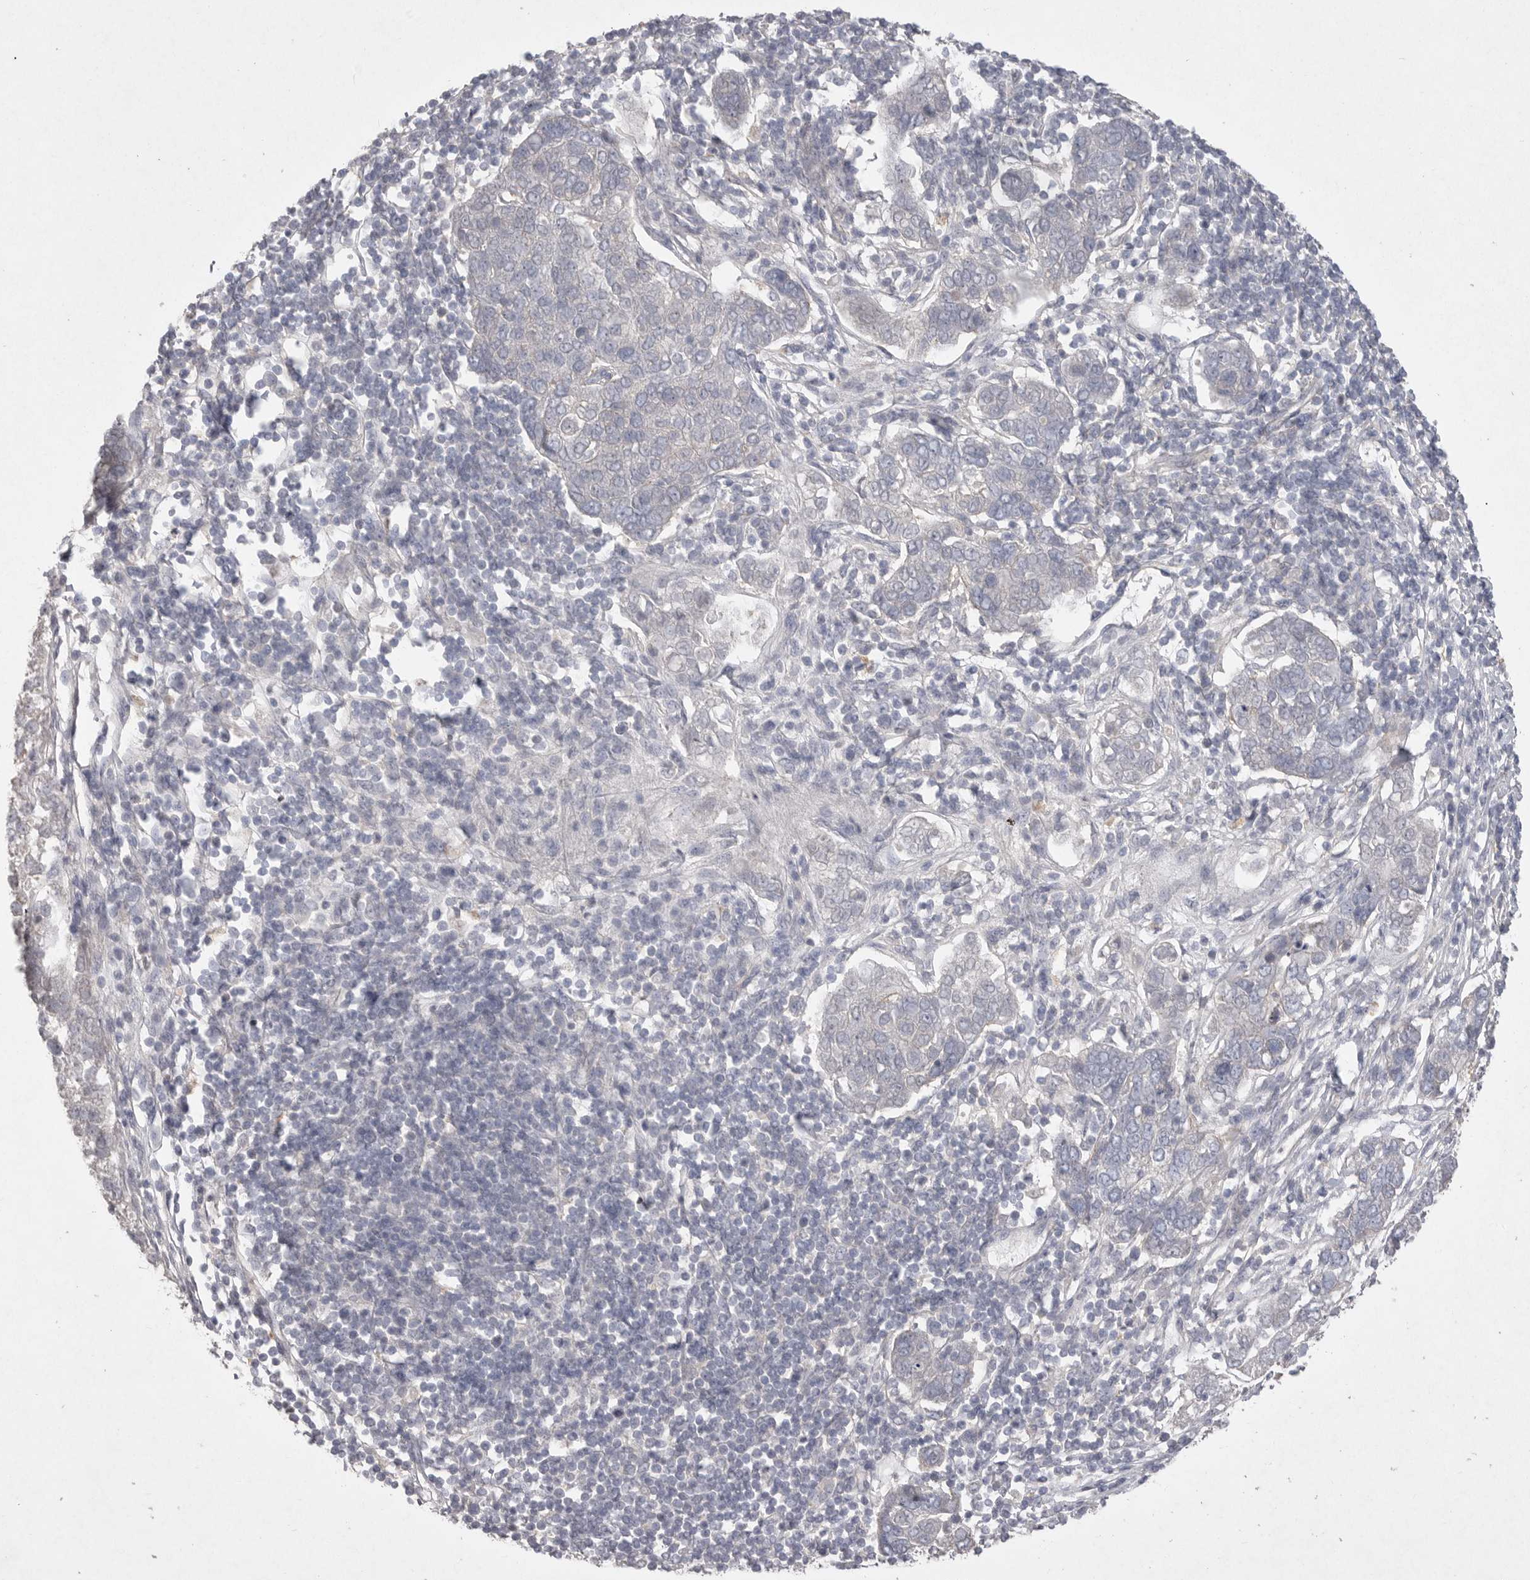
{"staining": {"intensity": "negative", "quantity": "none", "location": "none"}, "tissue": "pancreatic cancer", "cell_type": "Tumor cells", "image_type": "cancer", "snomed": [{"axis": "morphology", "description": "Adenocarcinoma, NOS"}, {"axis": "topography", "description": "Pancreas"}], "caption": "Immunohistochemical staining of pancreatic cancer displays no significant staining in tumor cells.", "gene": "VANGL2", "patient": {"sex": "female", "age": 61}}